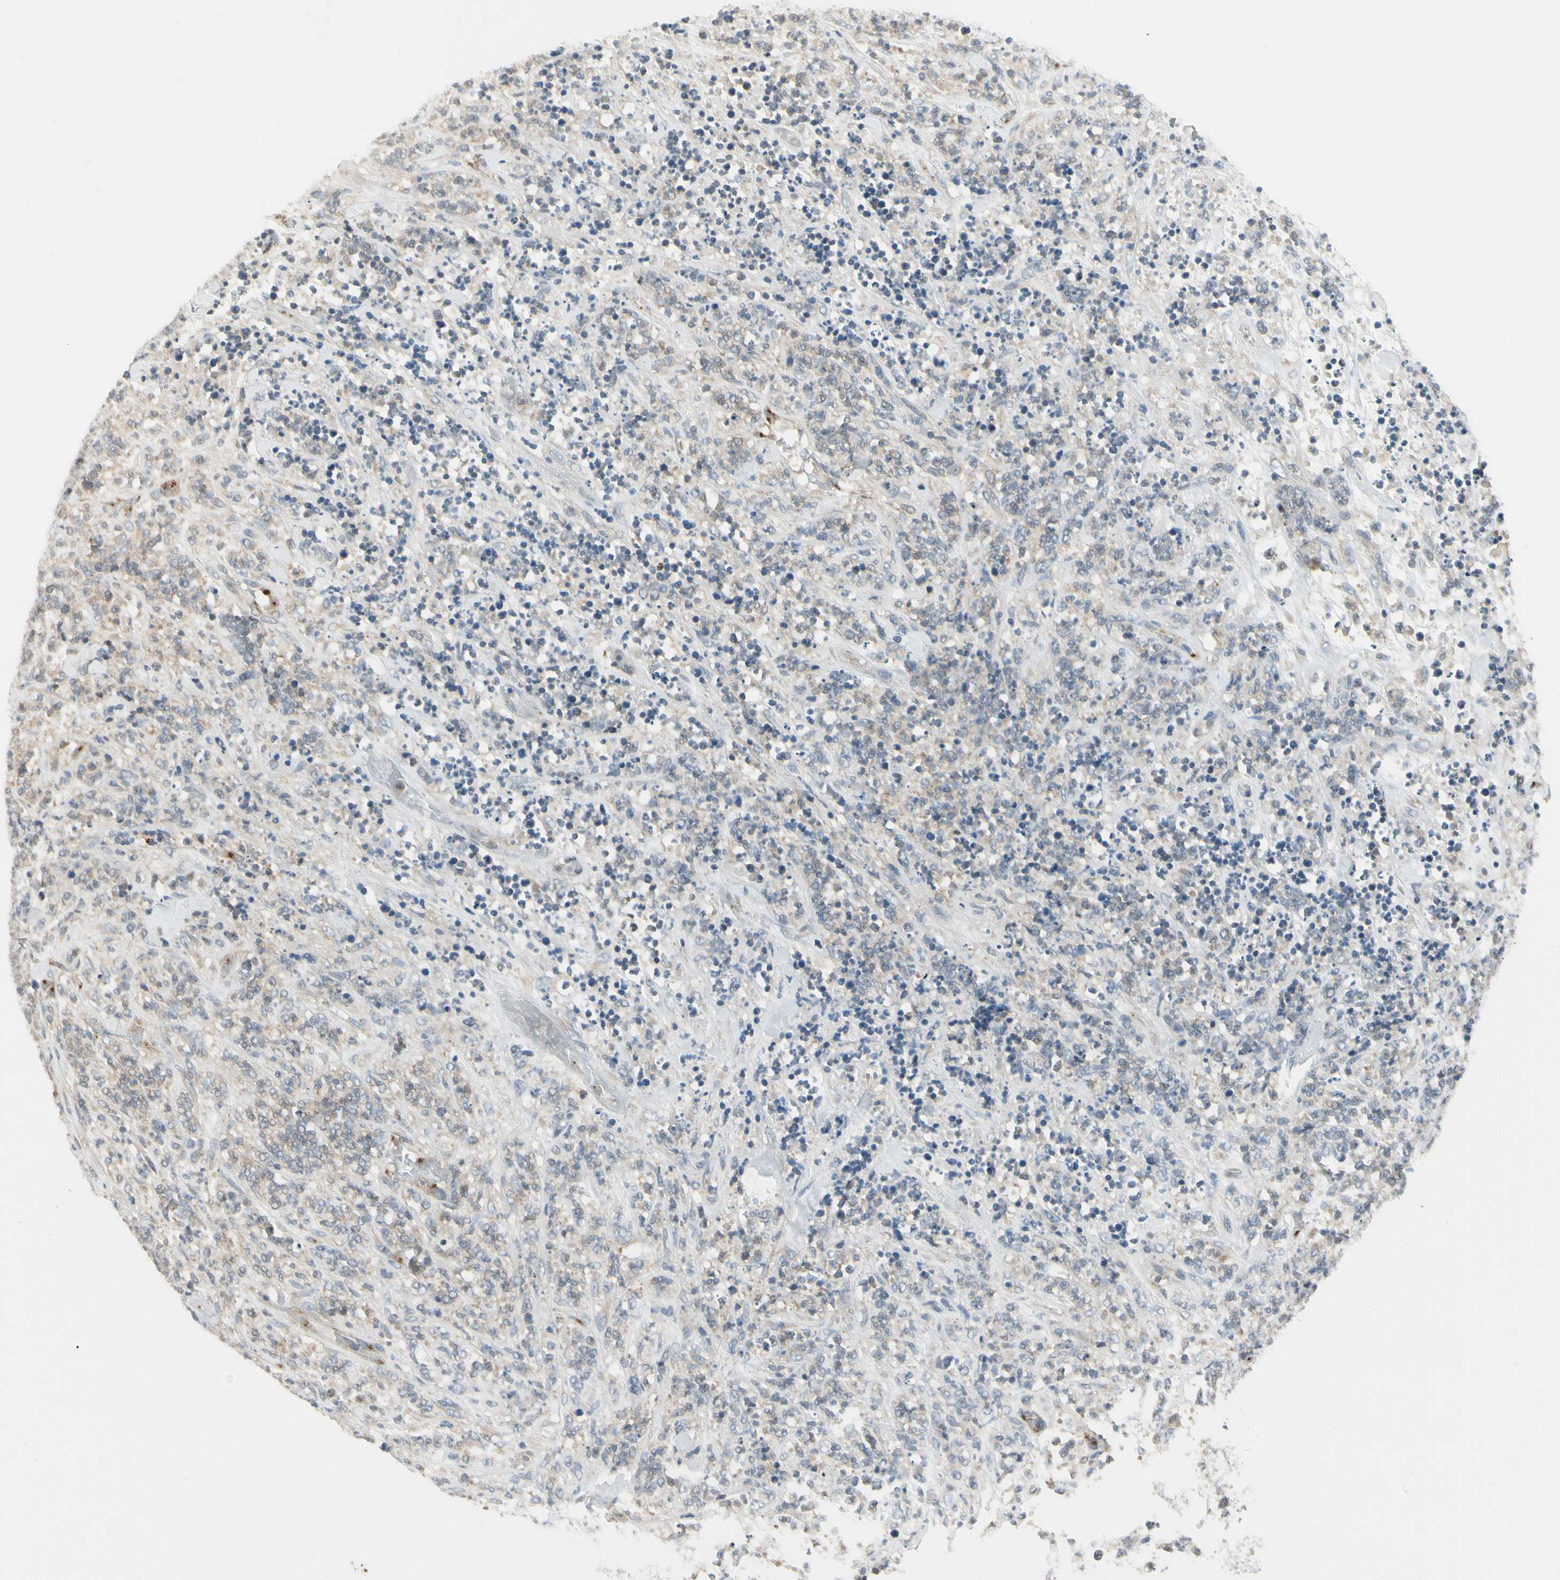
{"staining": {"intensity": "weak", "quantity": "25%-75%", "location": "cytoplasmic/membranous"}, "tissue": "lymphoma", "cell_type": "Tumor cells", "image_type": "cancer", "snomed": [{"axis": "morphology", "description": "Malignant lymphoma, non-Hodgkin's type, High grade"}, {"axis": "topography", "description": "Soft tissue"}], "caption": "This is a histology image of immunohistochemistry (IHC) staining of lymphoma, which shows weak expression in the cytoplasmic/membranous of tumor cells.", "gene": "MANSC1", "patient": {"sex": "male", "age": 18}}